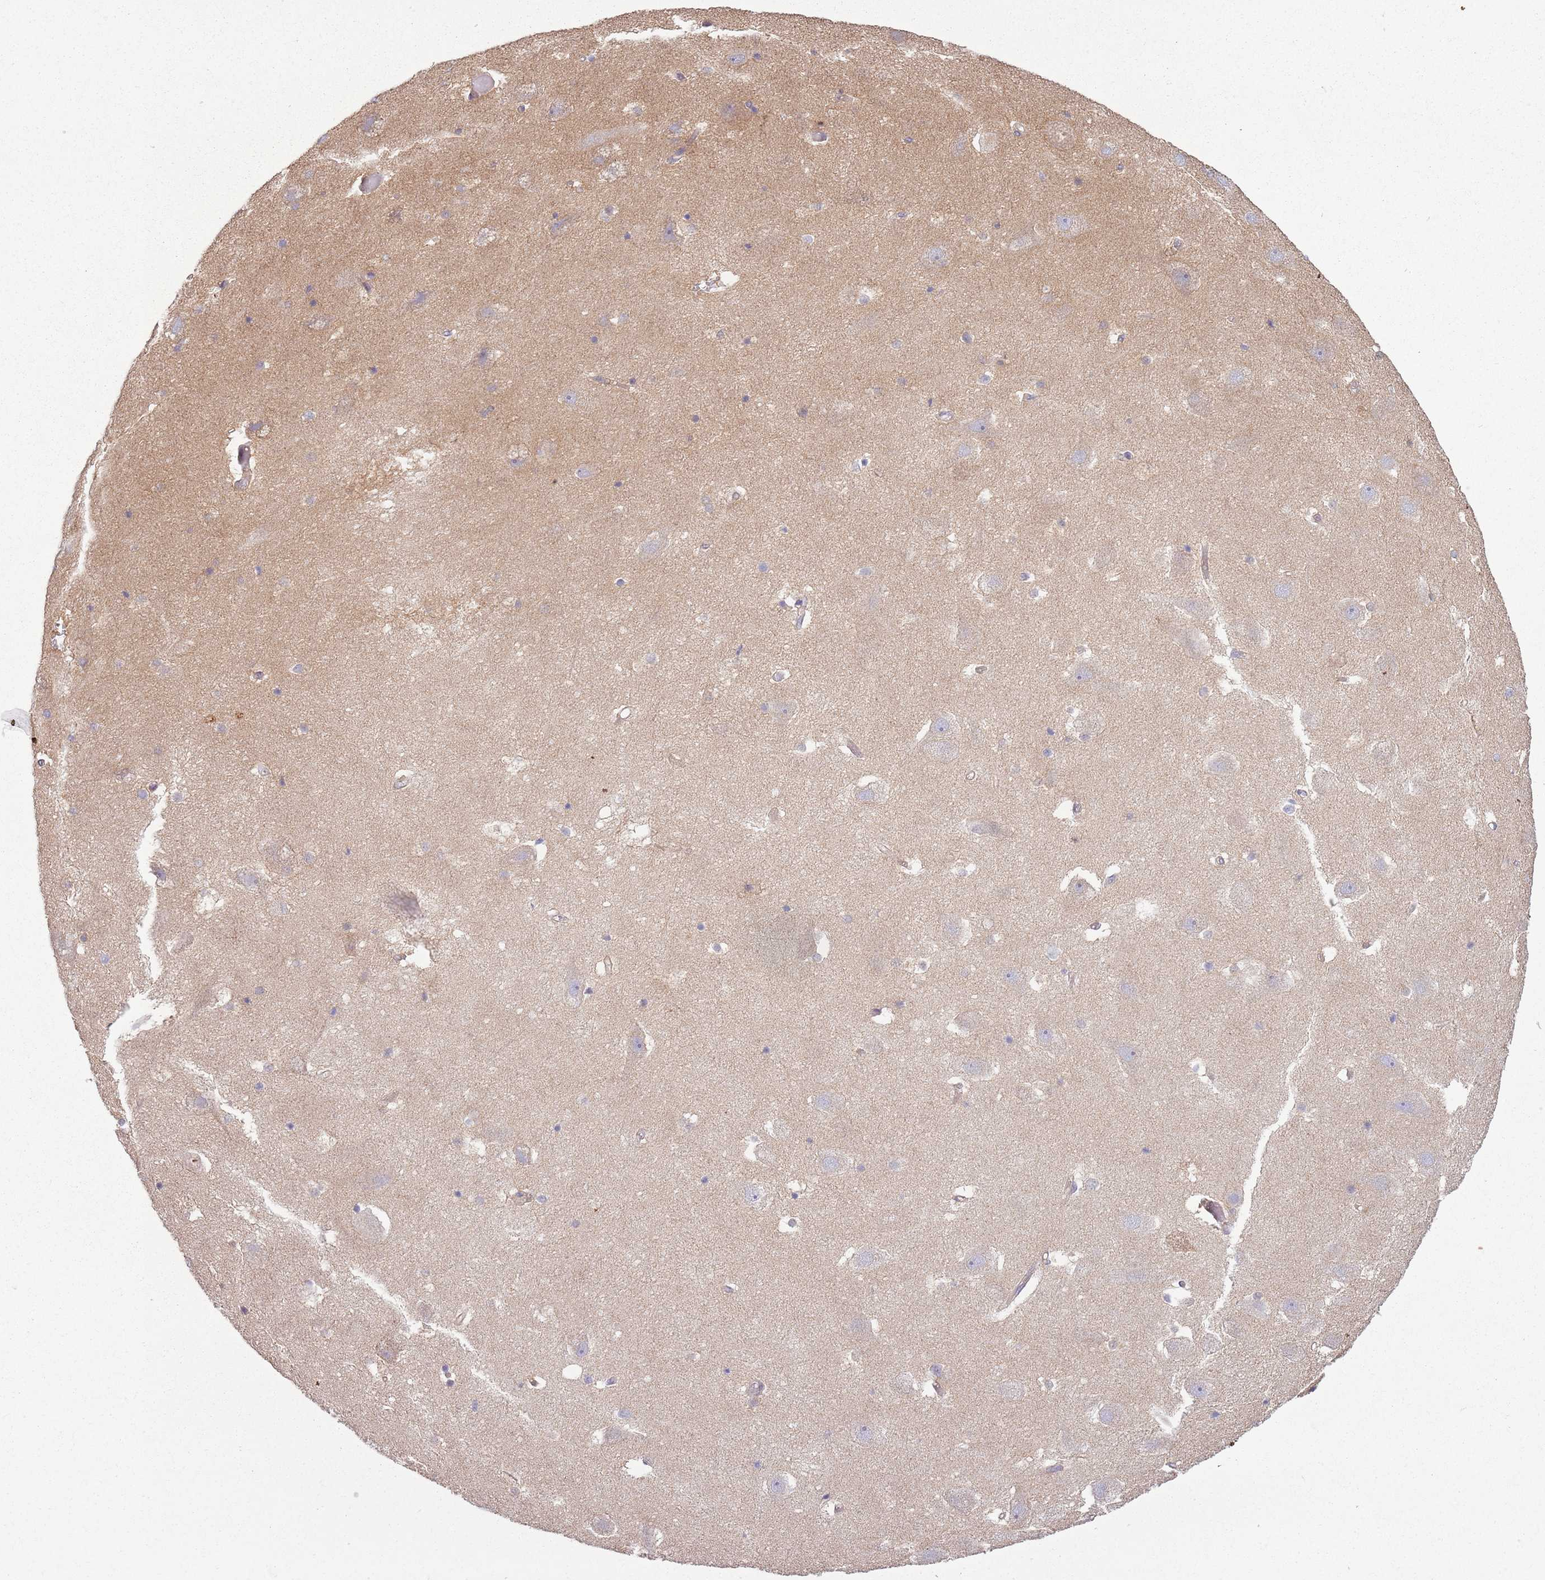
{"staining": {"intensity": "negative", "quantity": "none", "location": "none"}, "tissue": "hippocampus", "cell_type": "Glial cells", "image_type": "normal", "snomed": [{"axis": "morphology", "description": "Normal tissue, NOS"}, {"axis": "topography", "description": "Hippocampus"}], "caption": "Normal hippocampus was stained to show a protein in brown. There is no significant positivity in glial cells.", "gene": "COQ5", "patient": {"sex": "female", "age": 52}}